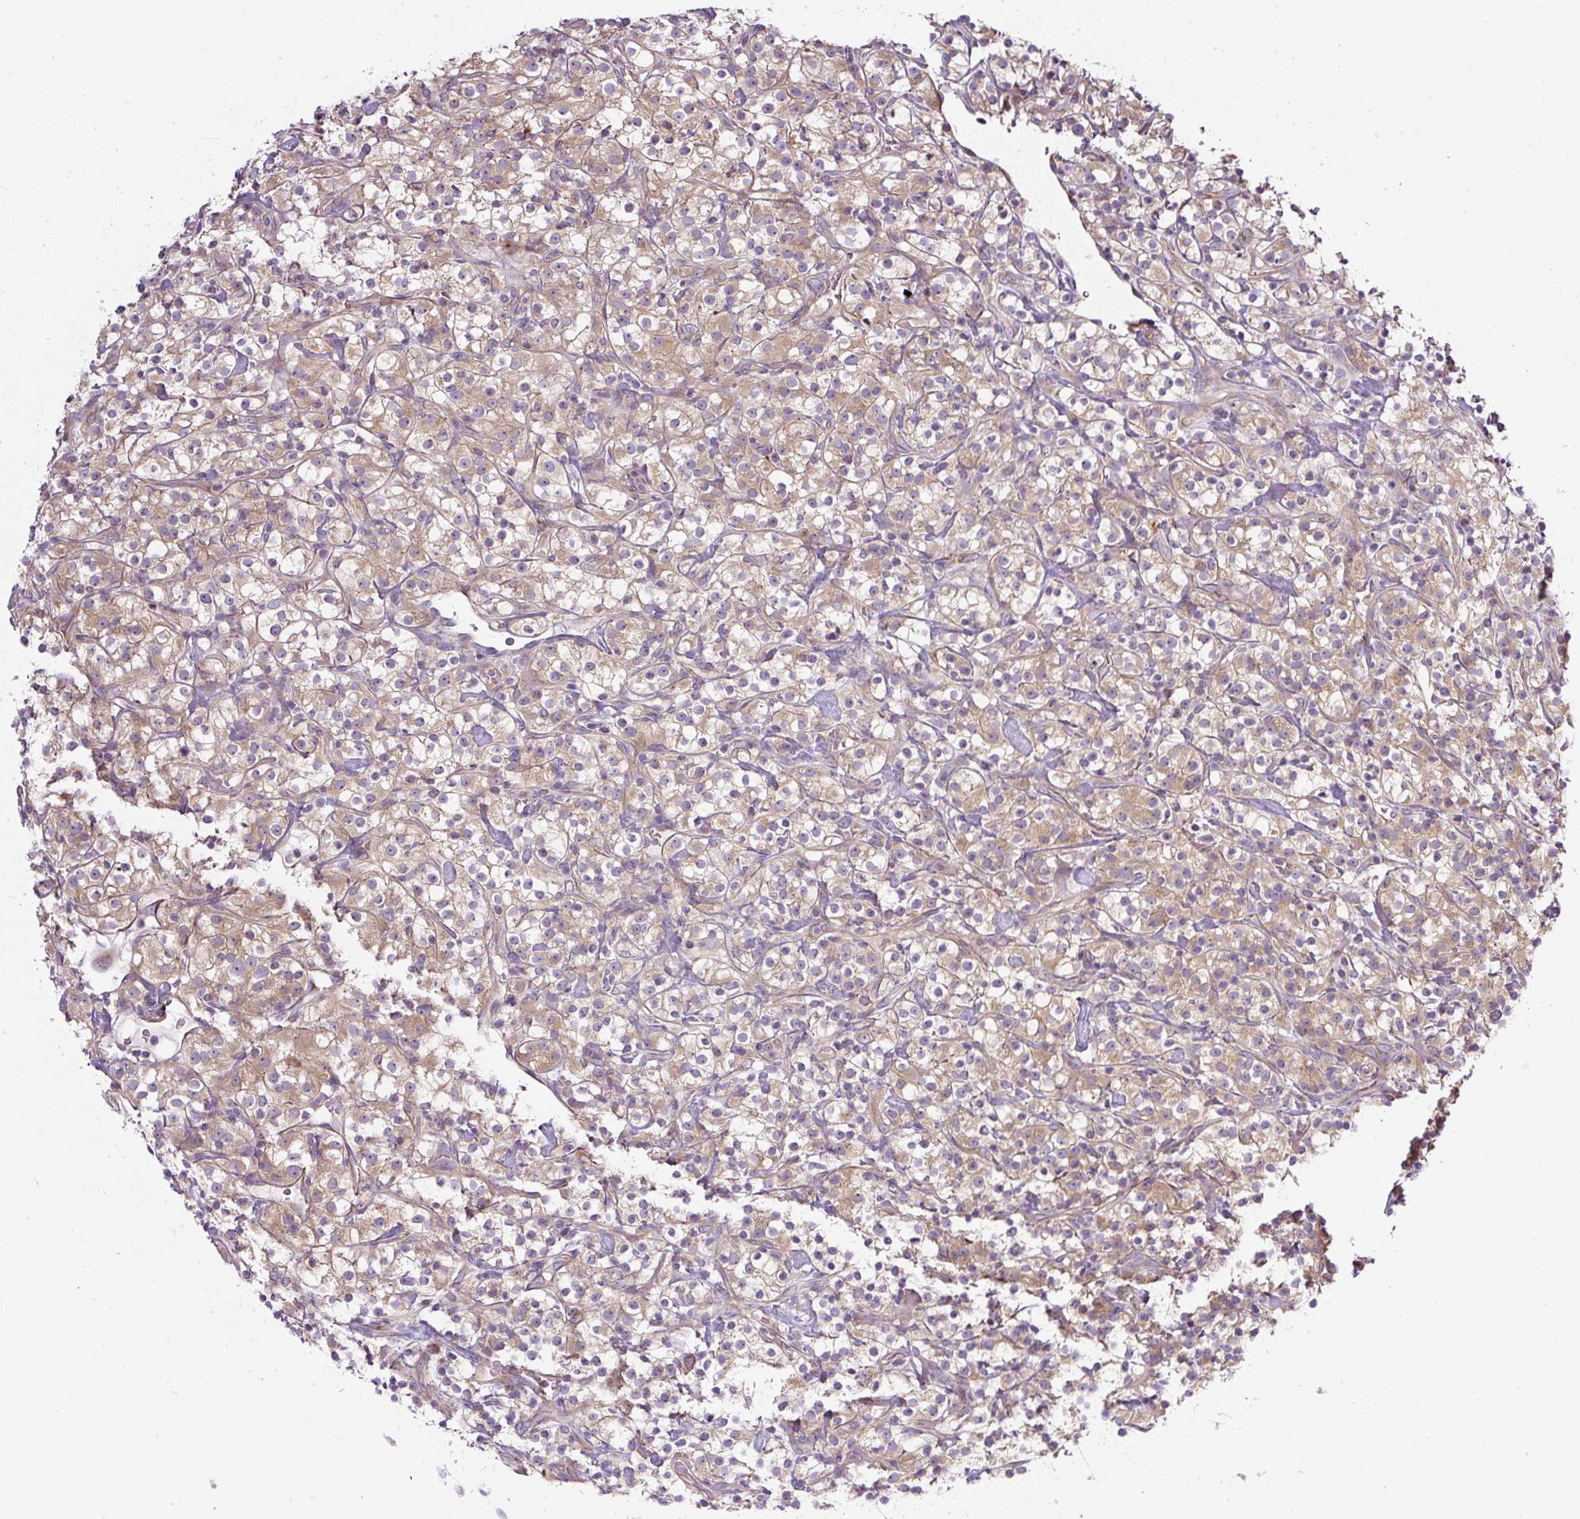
{"staining": {"intensity": "moderate", "quantity": ">75%", "location": "cytoplasmic/membranous"}, "tissue": "renal cancer", "cell_type": "Tumor cells", "image_type": "cancer", "snomed": [{"axis": "morphology", "description": "Adenocarcinoma, NOS"}, {"axis": "topography", "description": "Kidney"}], "caption": "Protein expression analysis of renal cancer (adenocarcinoma) shows moderate cytoplasmic/membranous expression in about >75% of tumor cells. Nuclei are stained in blue.", "gene": "MLX", "patient": {"sex": "male", "age": 77}}